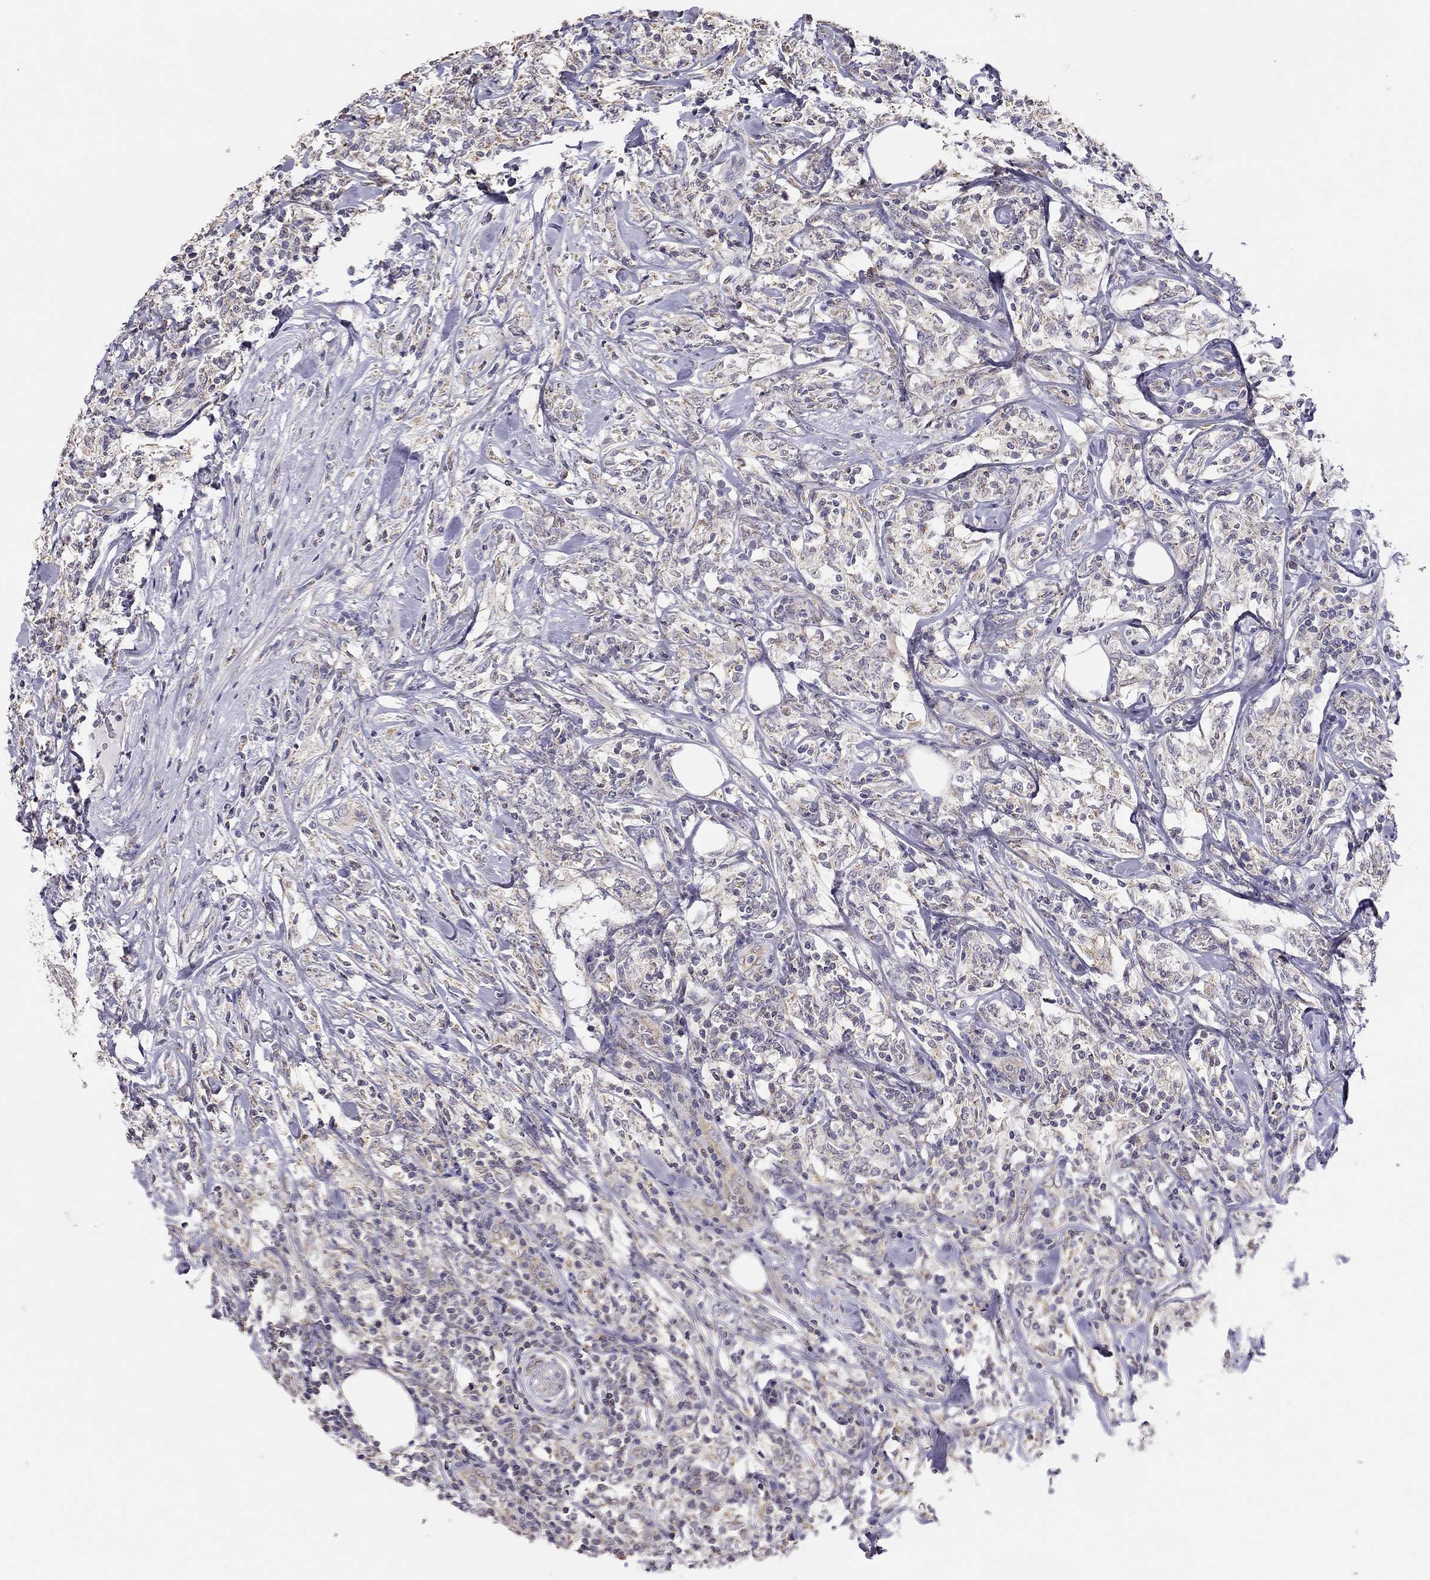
{"staining": {"intensity": "negative", "quantity": "none", "location": "none"}, "tissue": "lymphoma", "cell_type": "Tumor cells", "image_type": "cancer", "snomed": [{"axis": "morphology", "description": "Malignant lymphoma, non-Hodgkin's type, High grade"}, {"axis": "topography", "description": "Lymph node"}], "caption": "The photomicrograph demonstrates no staining of tumor cells in high-grade malignant lymphoma, non-Hodgkin's type.", "gene": "LRIT3", "patient": {"sex": "female", "age": 84}}